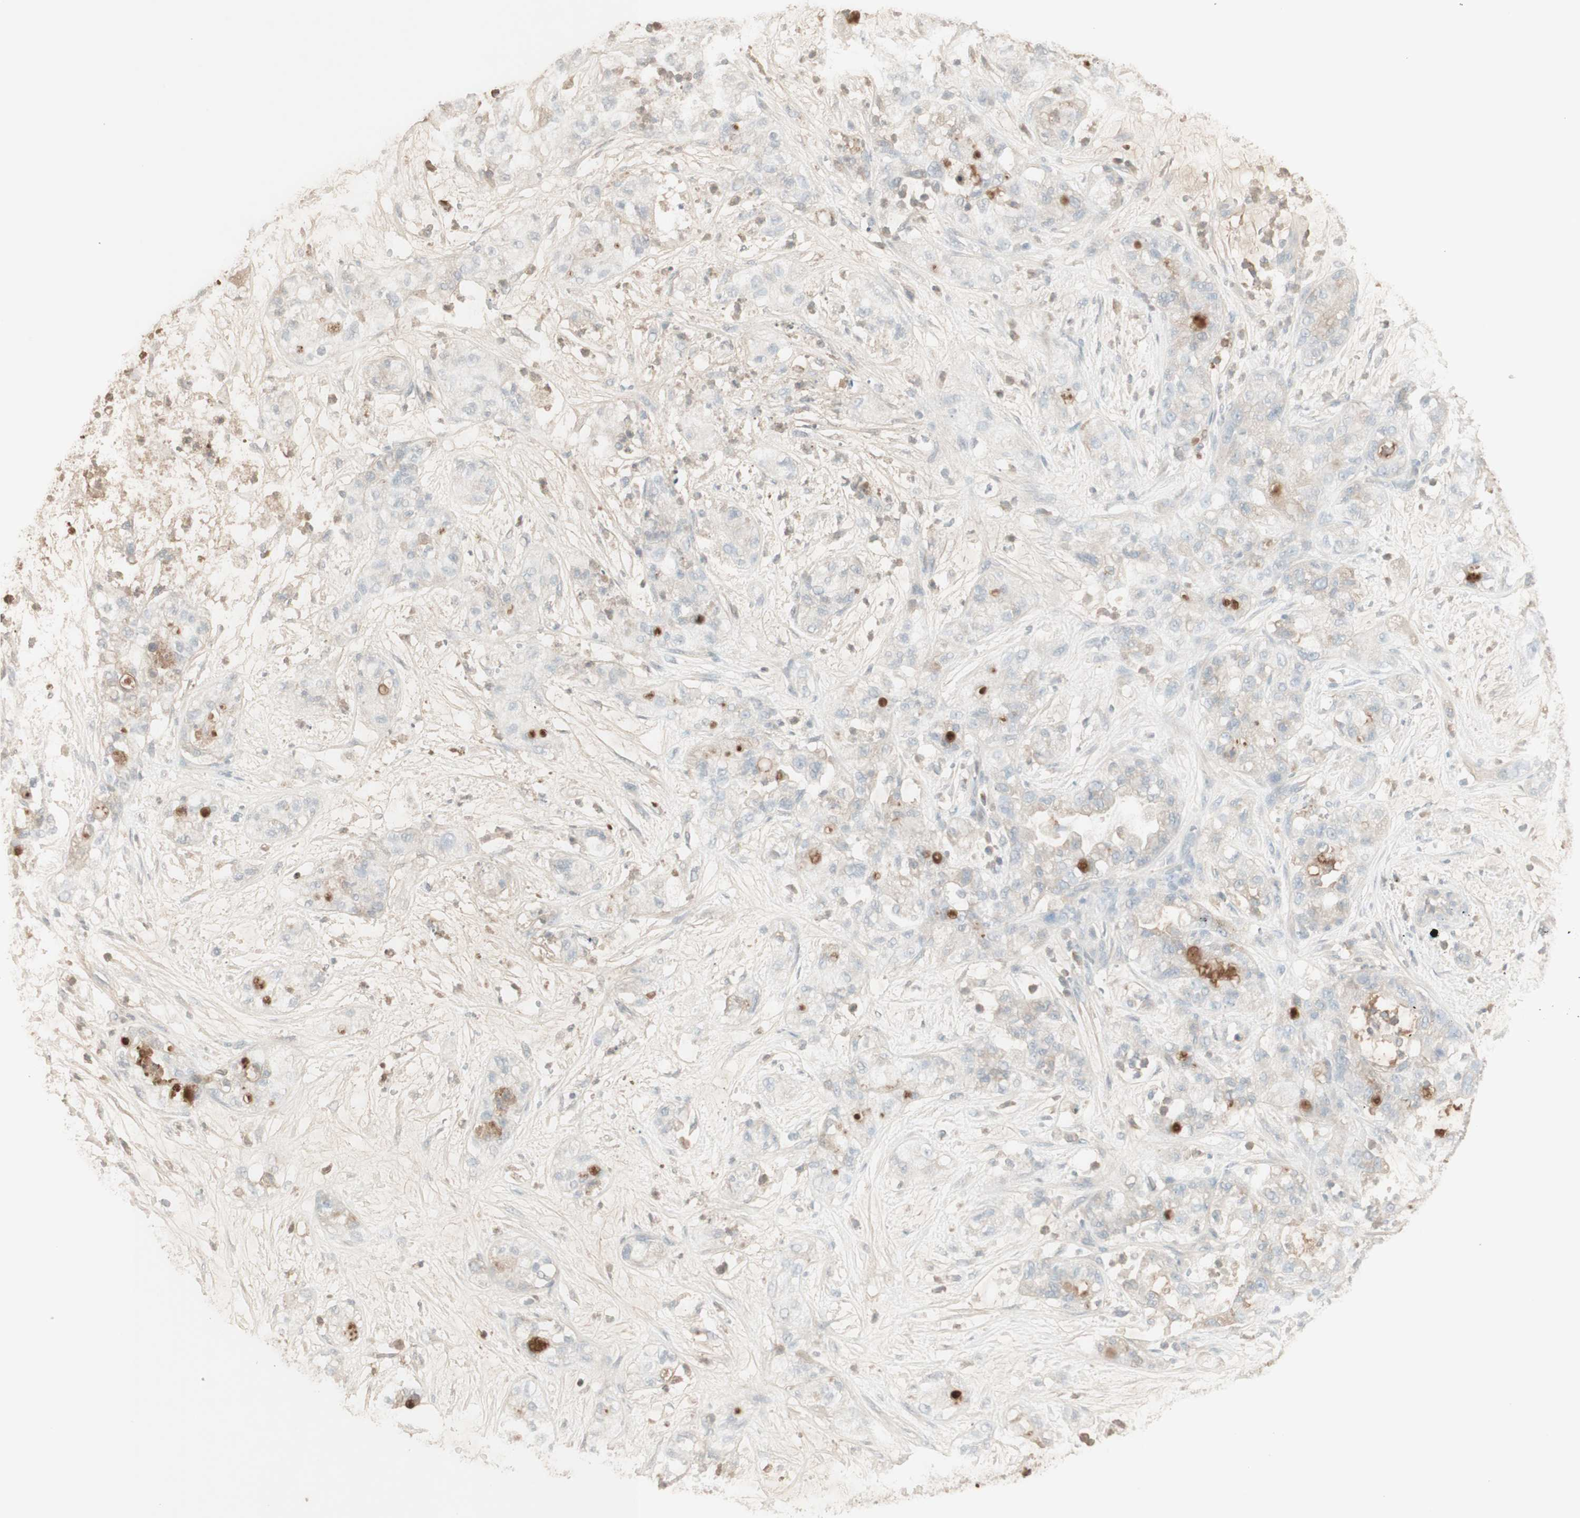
{"staining": {"intensity": "negative", "quantity": "none", "location": "none"}, "tissue": "pancreatic cancer", "cell_type": "Tumor cells", "image_type": "cancer", "snomed": [{"axis": "morphology", "description": "Adenocarcinoma, NOS"}, {"axis": "topography", "description": "Pancreas"}], "caption": "The micrograph reveals no significant staining in tumor cells of pancreatic adenocarcinoma.", "gene": "IFNG", "patient": {"sex": "female", "age": 78}}